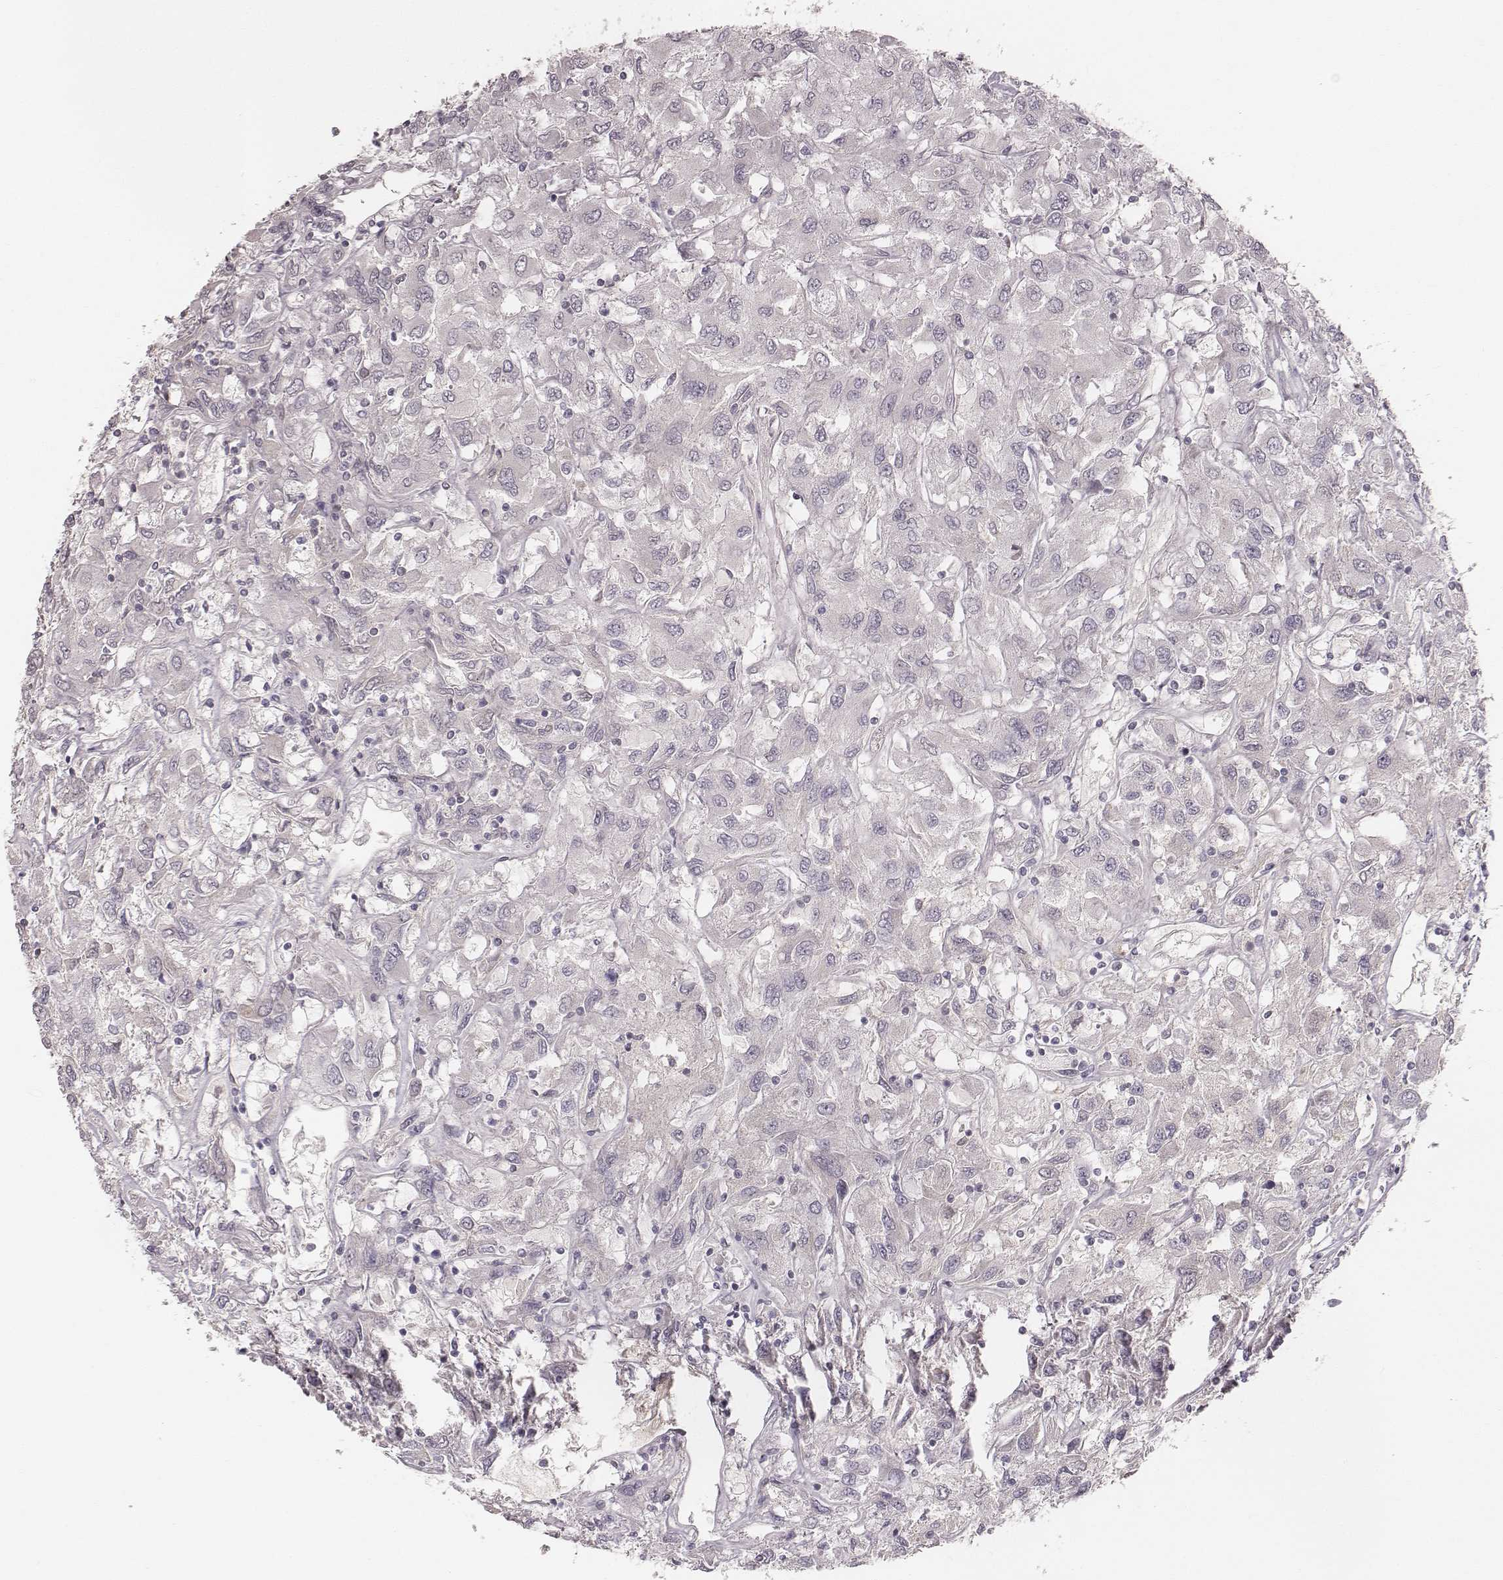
{"staining": {"intensity": "negative", "quantity": "none", "location": "none"}, "tissue": "renal cancer", "cell_type": "Tumor cells", "image_type": "cancer", "snomed": [{"axis": "morphology", "description": "Adenocarcinoma, NOS"}, {"axis": "topography", "description": "Kidney"}], "caption": "A histopathology image of adenocarcinoma (renal) stained for a protein demonstrates no brown staining in tumor cells.", "gene": "LY6K", "patient": {"sex": "female", "age": 76}}